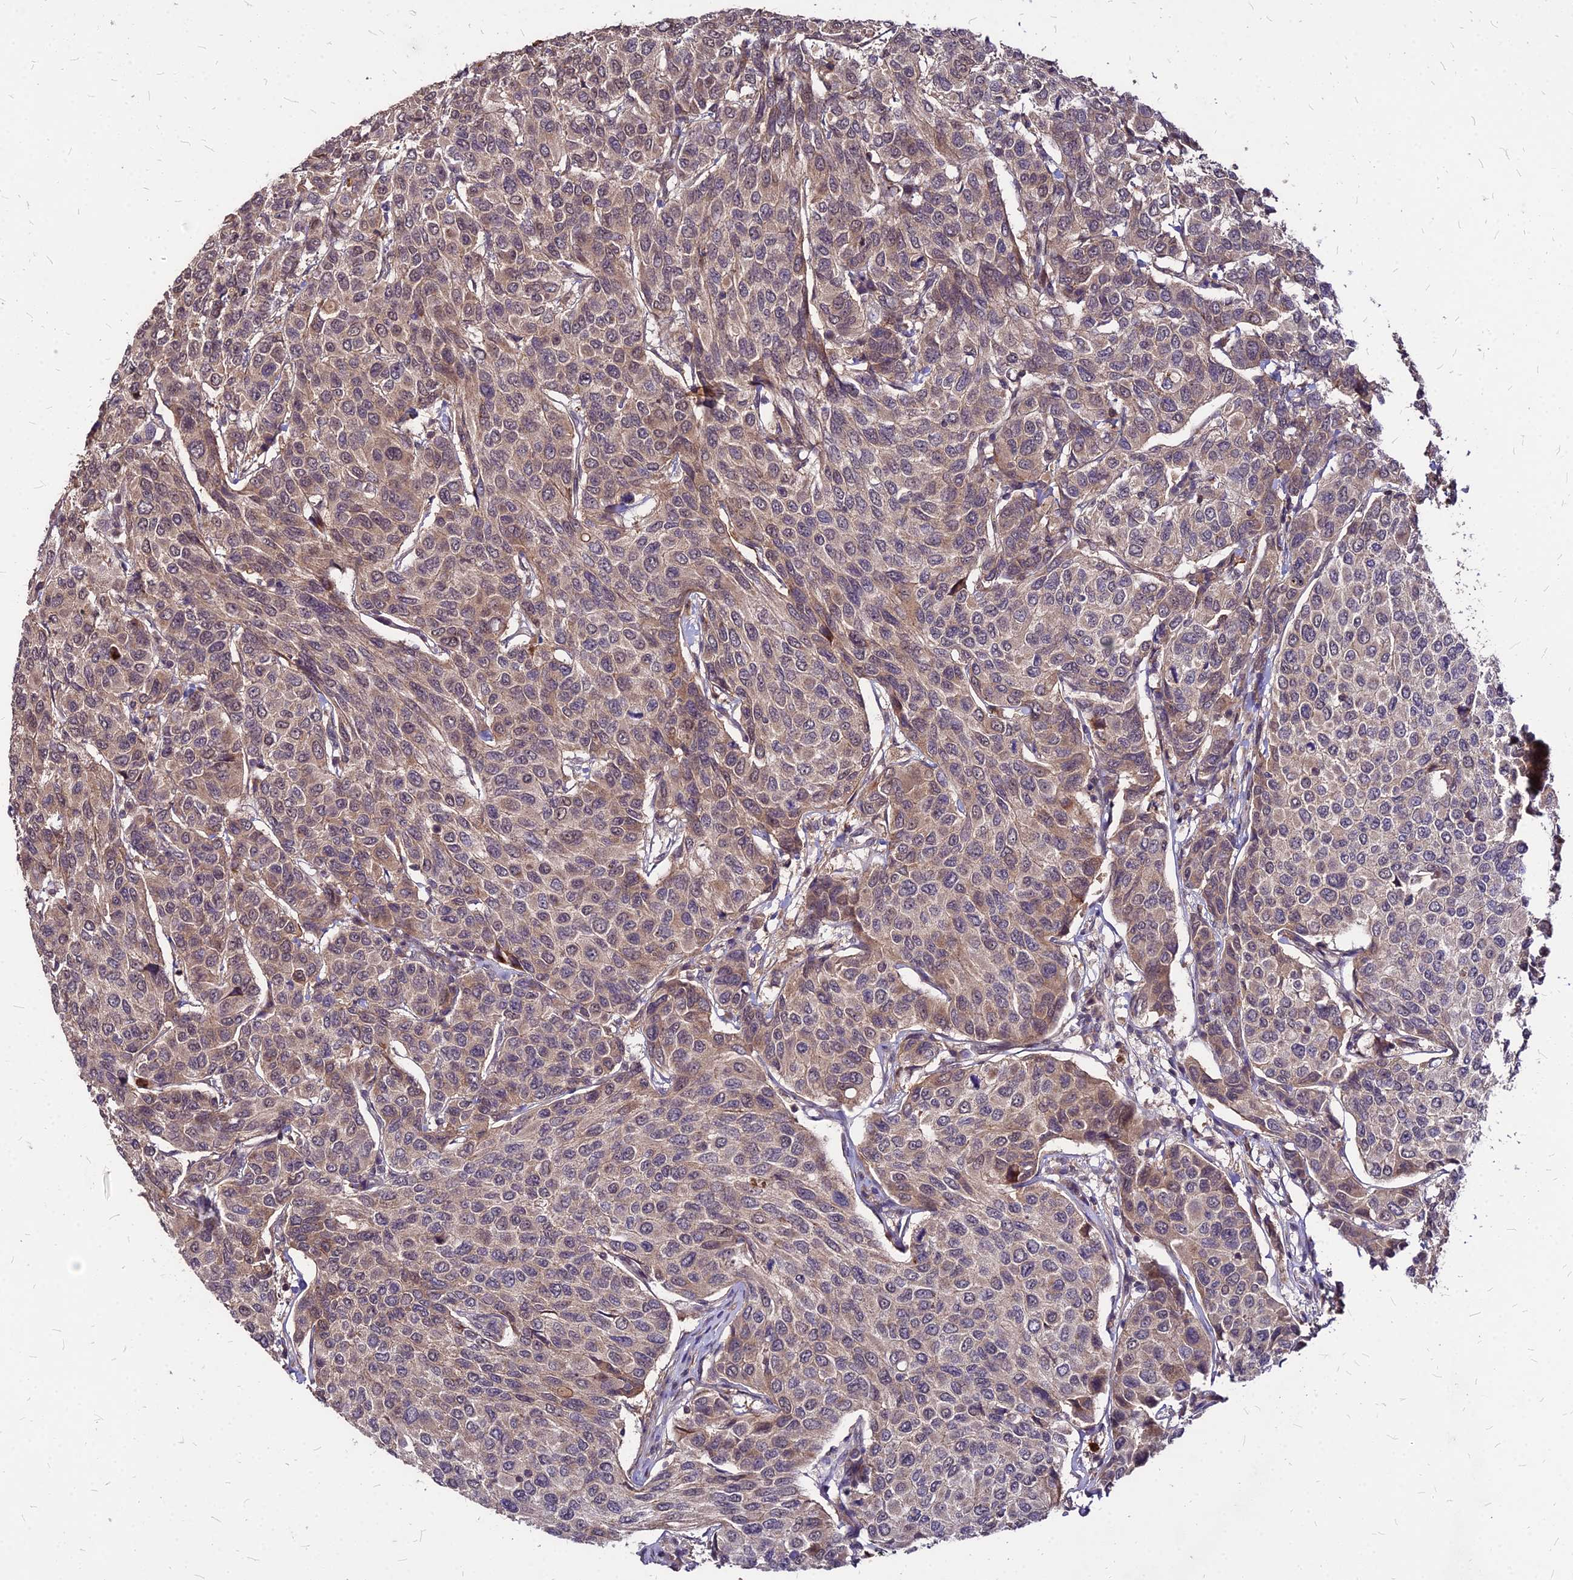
{"staining": {"intensity": "weak", "quantity": ">75%", "location": "cytoplasmic/membranous,nuclear"}, "tissue": "breast cancer", "cell_type": "Tumor cells", "image_type": "cancer", "snomed": [{"axis": "morphology", "description": "Duct carcinoma"}, {"axis": "topography", "description": "Breast"}], "caption": "This is an image of IHC staining of breast intraductal carcinoma, which shows weak positivity in the cytoplasmic/membranous and nuclear of tumor cells.", "gene": "APBA3", "patient": {"sex": "female", "age": 55}}